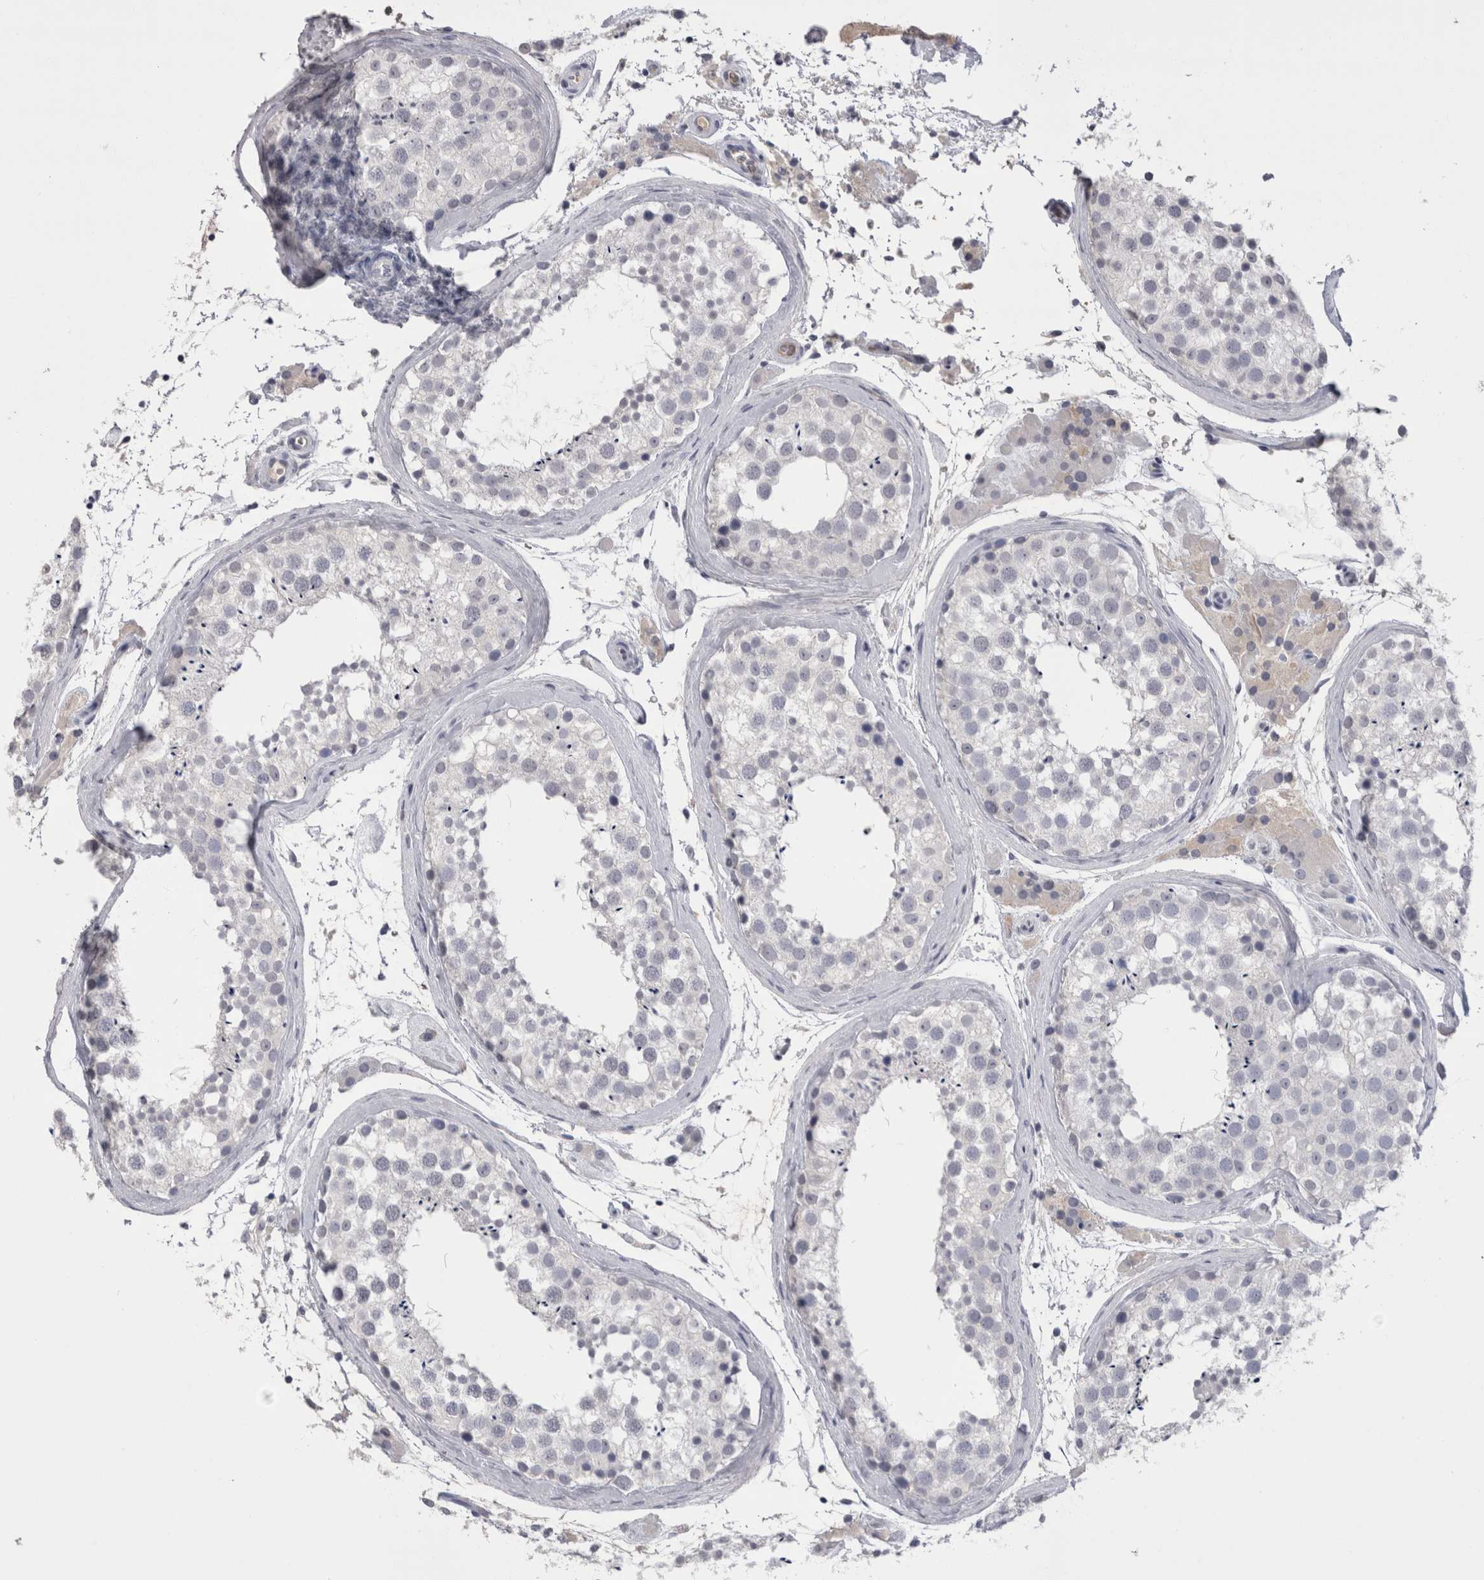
{"staining": {"intensity": "negative", "quantity": "none", "location": "none"}, "tissue": "testis", "cell_type": "Cells in seminiferous ducts", "image_type": "normal", "snomed": [{"axis": "morphology", "description": "Normal tissue, NOS"}, {"axis": "topography", "description": "Testis"}], "caption": "Immunohistochemistry (IHC) micrograph of normal testis: testis stained with DAB demonstrates no significant protein positivity in cells in seminiferous ducts. The staining is performed using DAB (3,3'-diaminobenzidine) brown chromogen with nuclei counter-stained in using hematoxylin.", "gene": "CDHR5", "patient": {"sex": "male", "age": 46}}